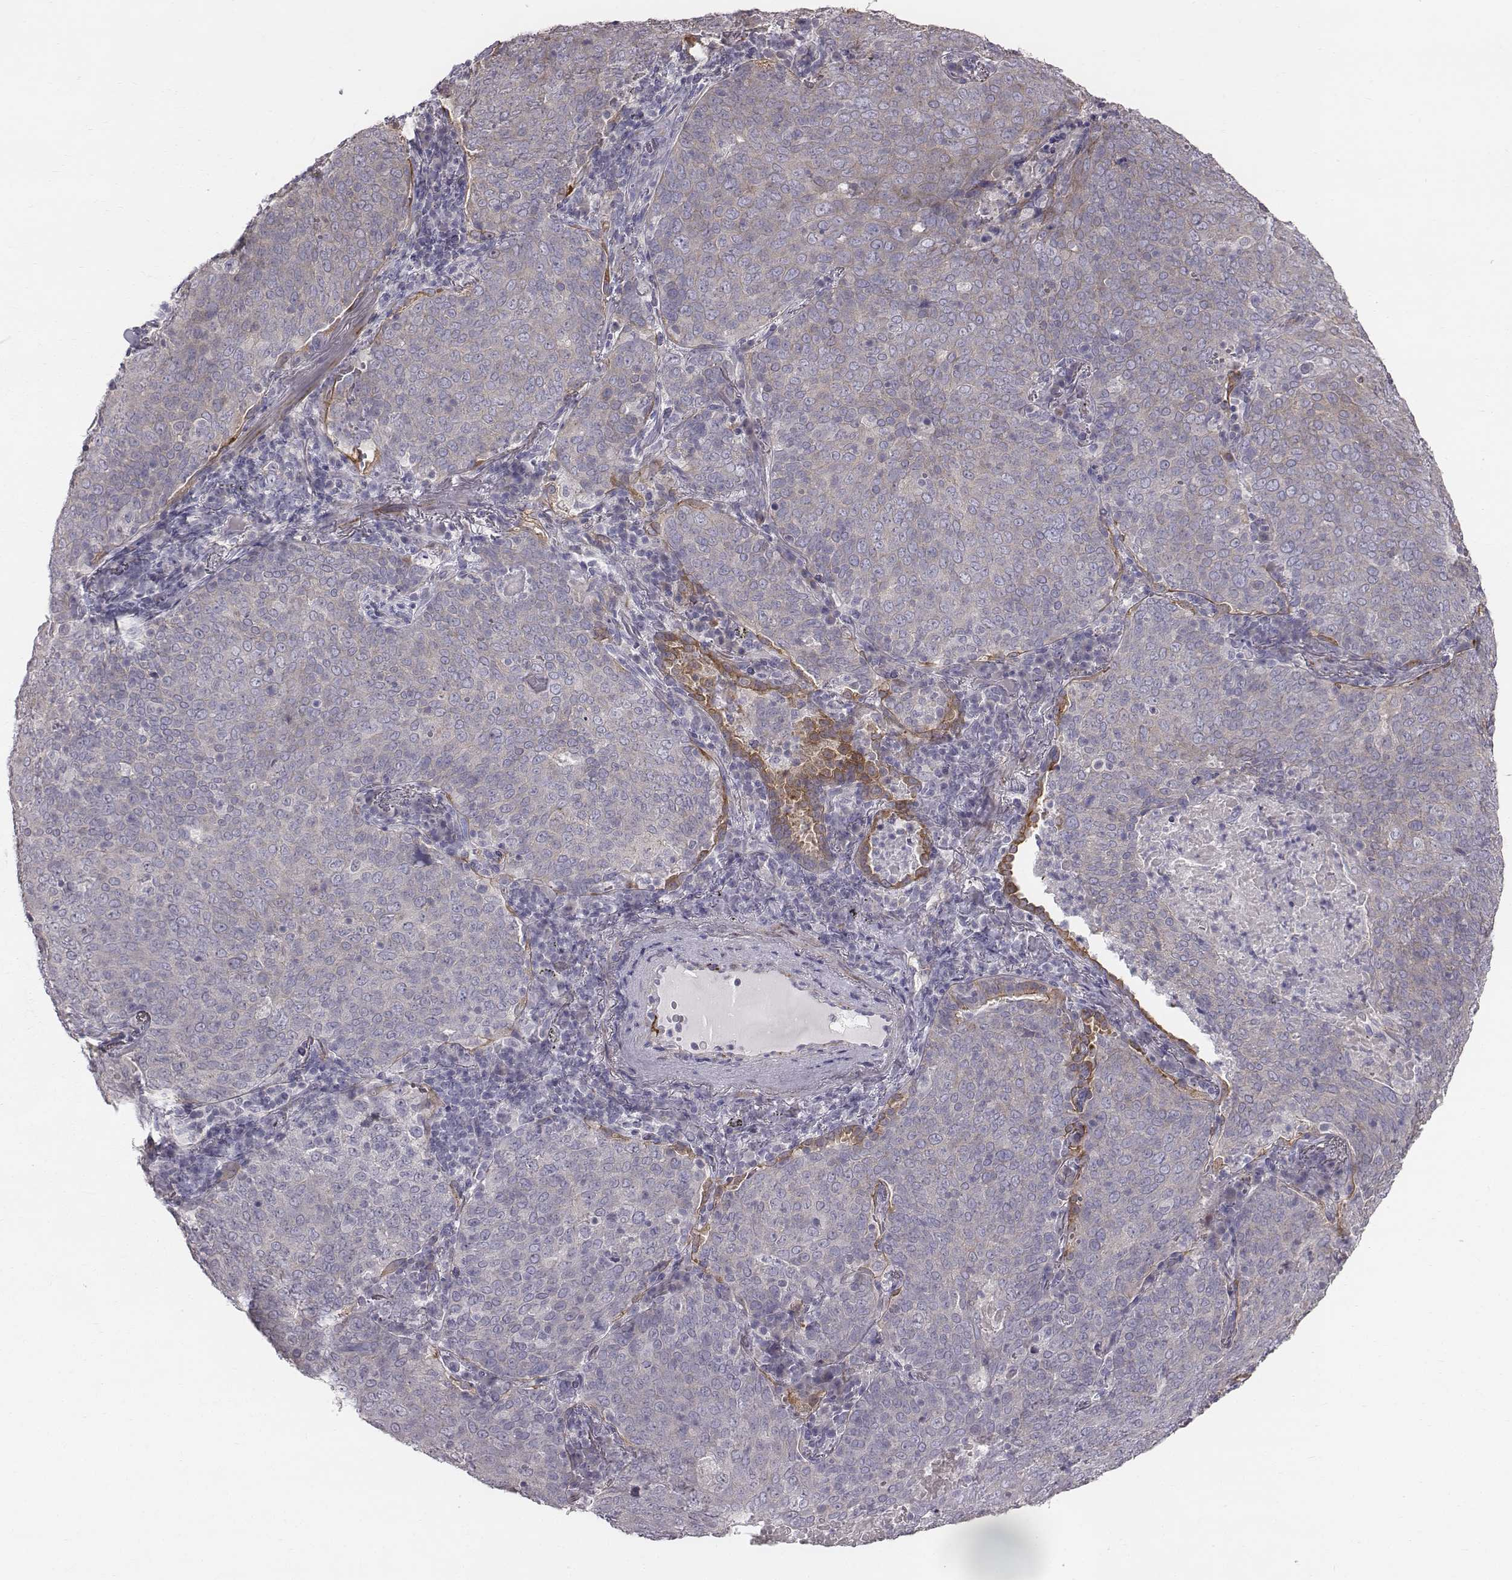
{"staining": {"intensity": "negative", "quantity": "none", "location": "none"}, "tissue": "lung cancer", "cell_type": "Tumor cells", "image_type": "cancer", "snomed": [{"axis": "morphology", "description": "Squamous cell carcinoma, NOS"}, {"axis": "topography", "description": "Lung"}], "caption": "Immunohistochemistry micrograph of human lung cancer (squamous cell carcinoma) stained for a protein (brown), which displays no positivity in tumor cells.", "gene": "PRKCZ", "patient": {"sex": "male", "age": 82}}